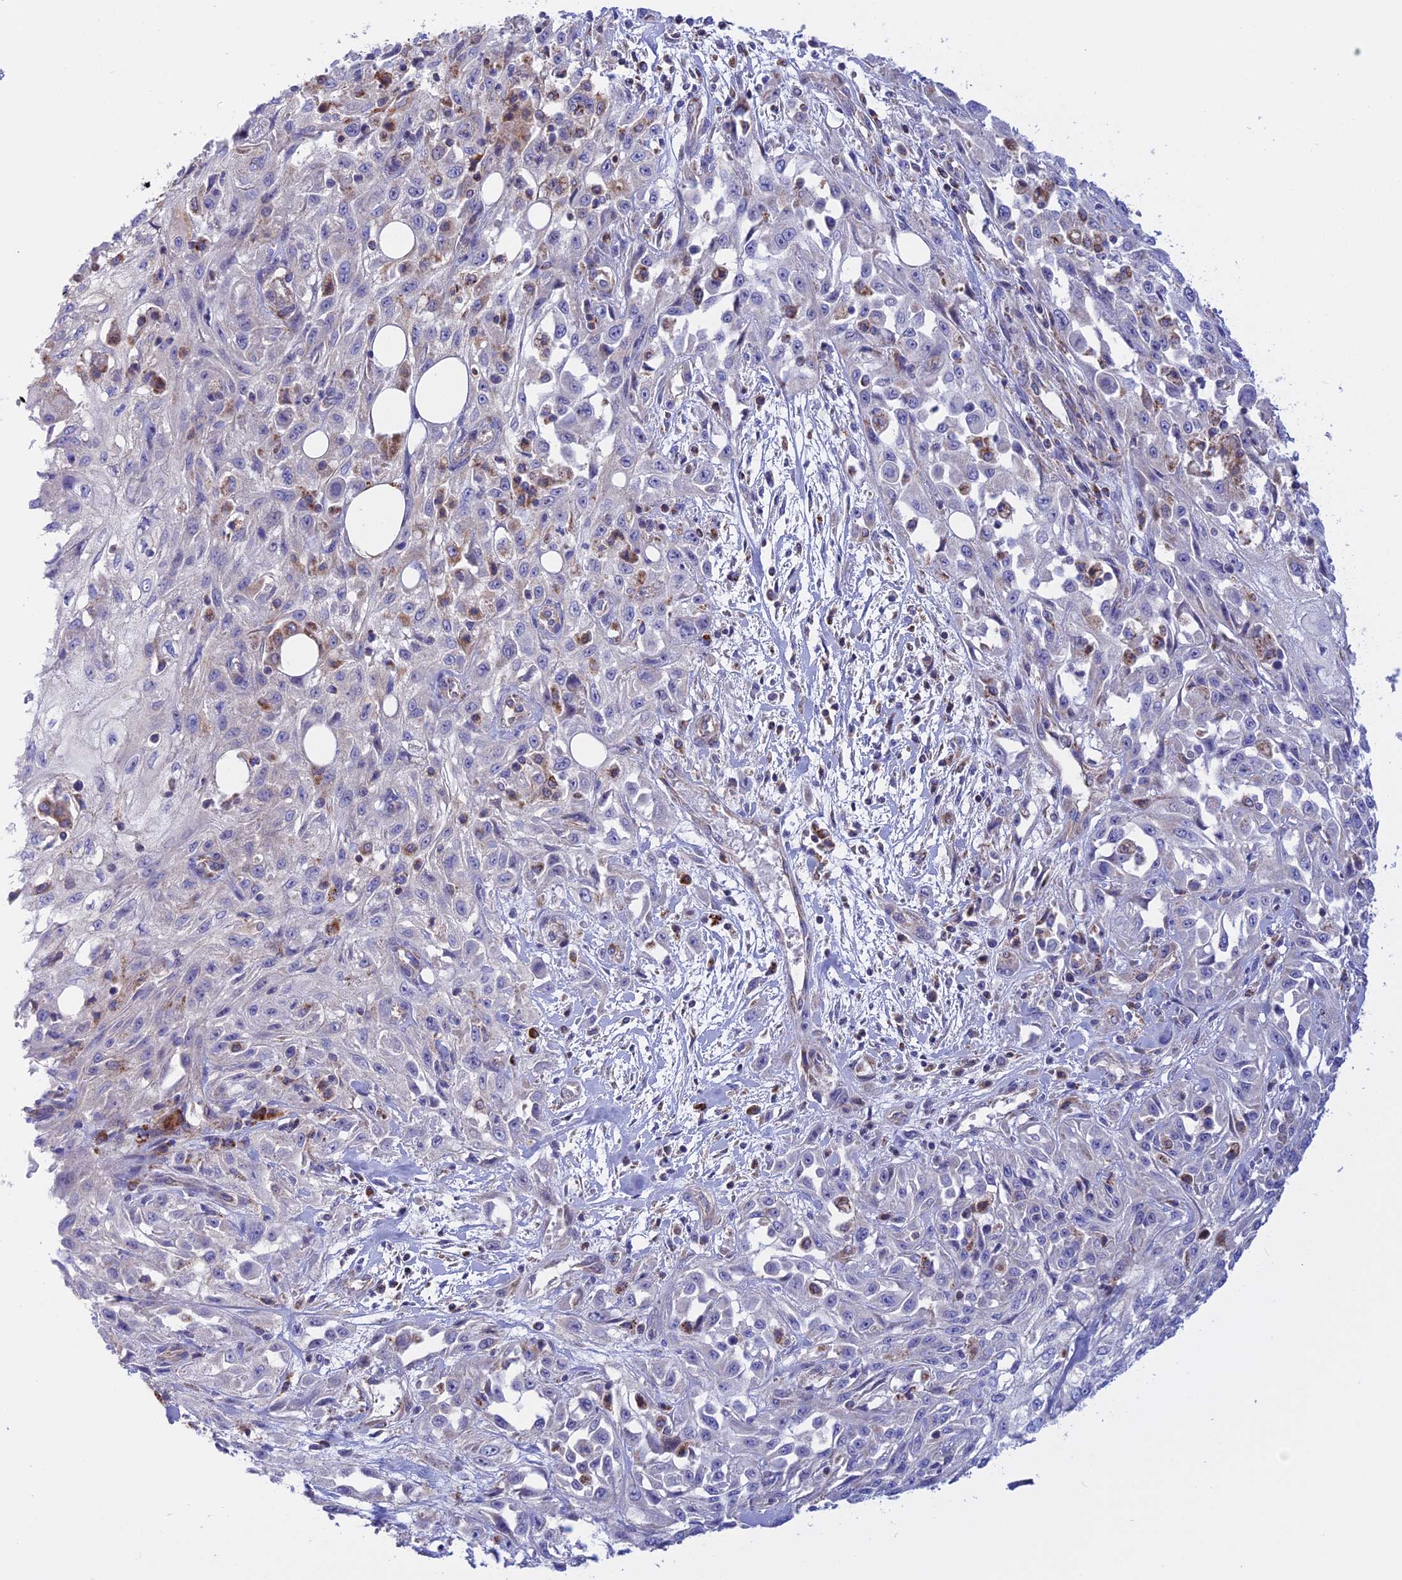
{"staining": {"intensity": "negative", "quantity": "none", "location": "none"}, "tissue": "skin cancer", "cell_type": "Tumor cells", "image_type": "cancer", "snomed": [{"axis": "morphology", "description": "Squamous cell carcinoma, NOS"}, {"axis": "morphology", "description": "Squamous cell carcinoma, metastatic, NOS"}, {"axis": "topography", "description": "Skin"}, {"axis": "topography", "description": "Lymph node"}], "caption": "Immunohistochemistry of skin cancer (metastatic squamous cell carcinoma) demonstrates no staining in tumor cells. (DAB (3,3'-diaminobenzidine) immunohistochemistry visualized using brightfield microscopy, high magnification).", "gene": "GCDH", "patient": {"sex": "male", "age": 75}}